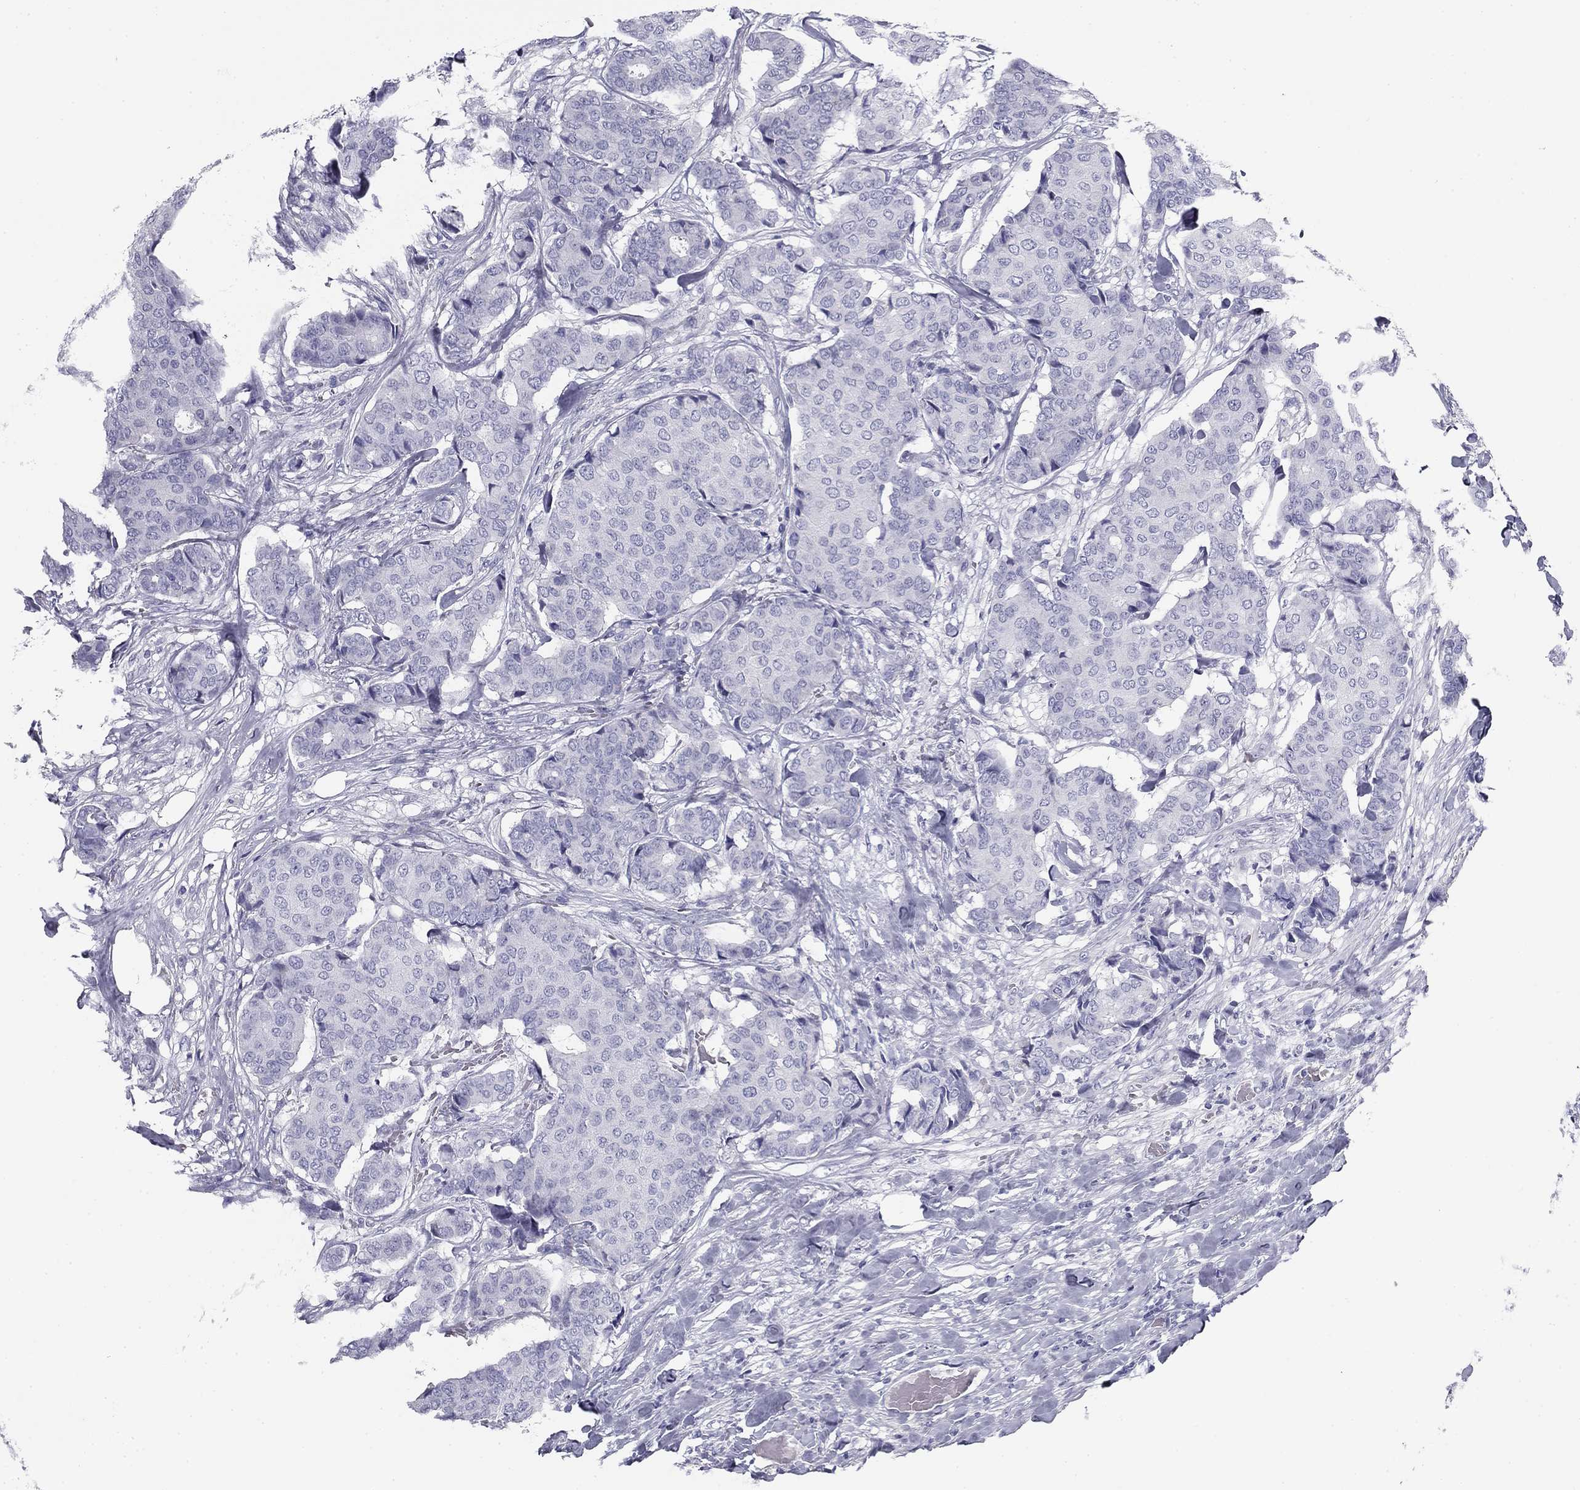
{"staining": {"intensity": "negative", "quantity": "none", "location": "none"}, "tissue": "breast cancer", "cell_type": "Tumor cells", "image_type": "cancer", "snomed": [{"axis": "morphology", "description": "Duct carcinoma"}, {"axis": "topography", "description": "Breast"}], "caption": "Protein analysis of breast infiltrating ductal carcinoma exhibits no significant staining in tumor cells.", "gene": "ZP2", "patient": {"sex": "female", "age": 75}}